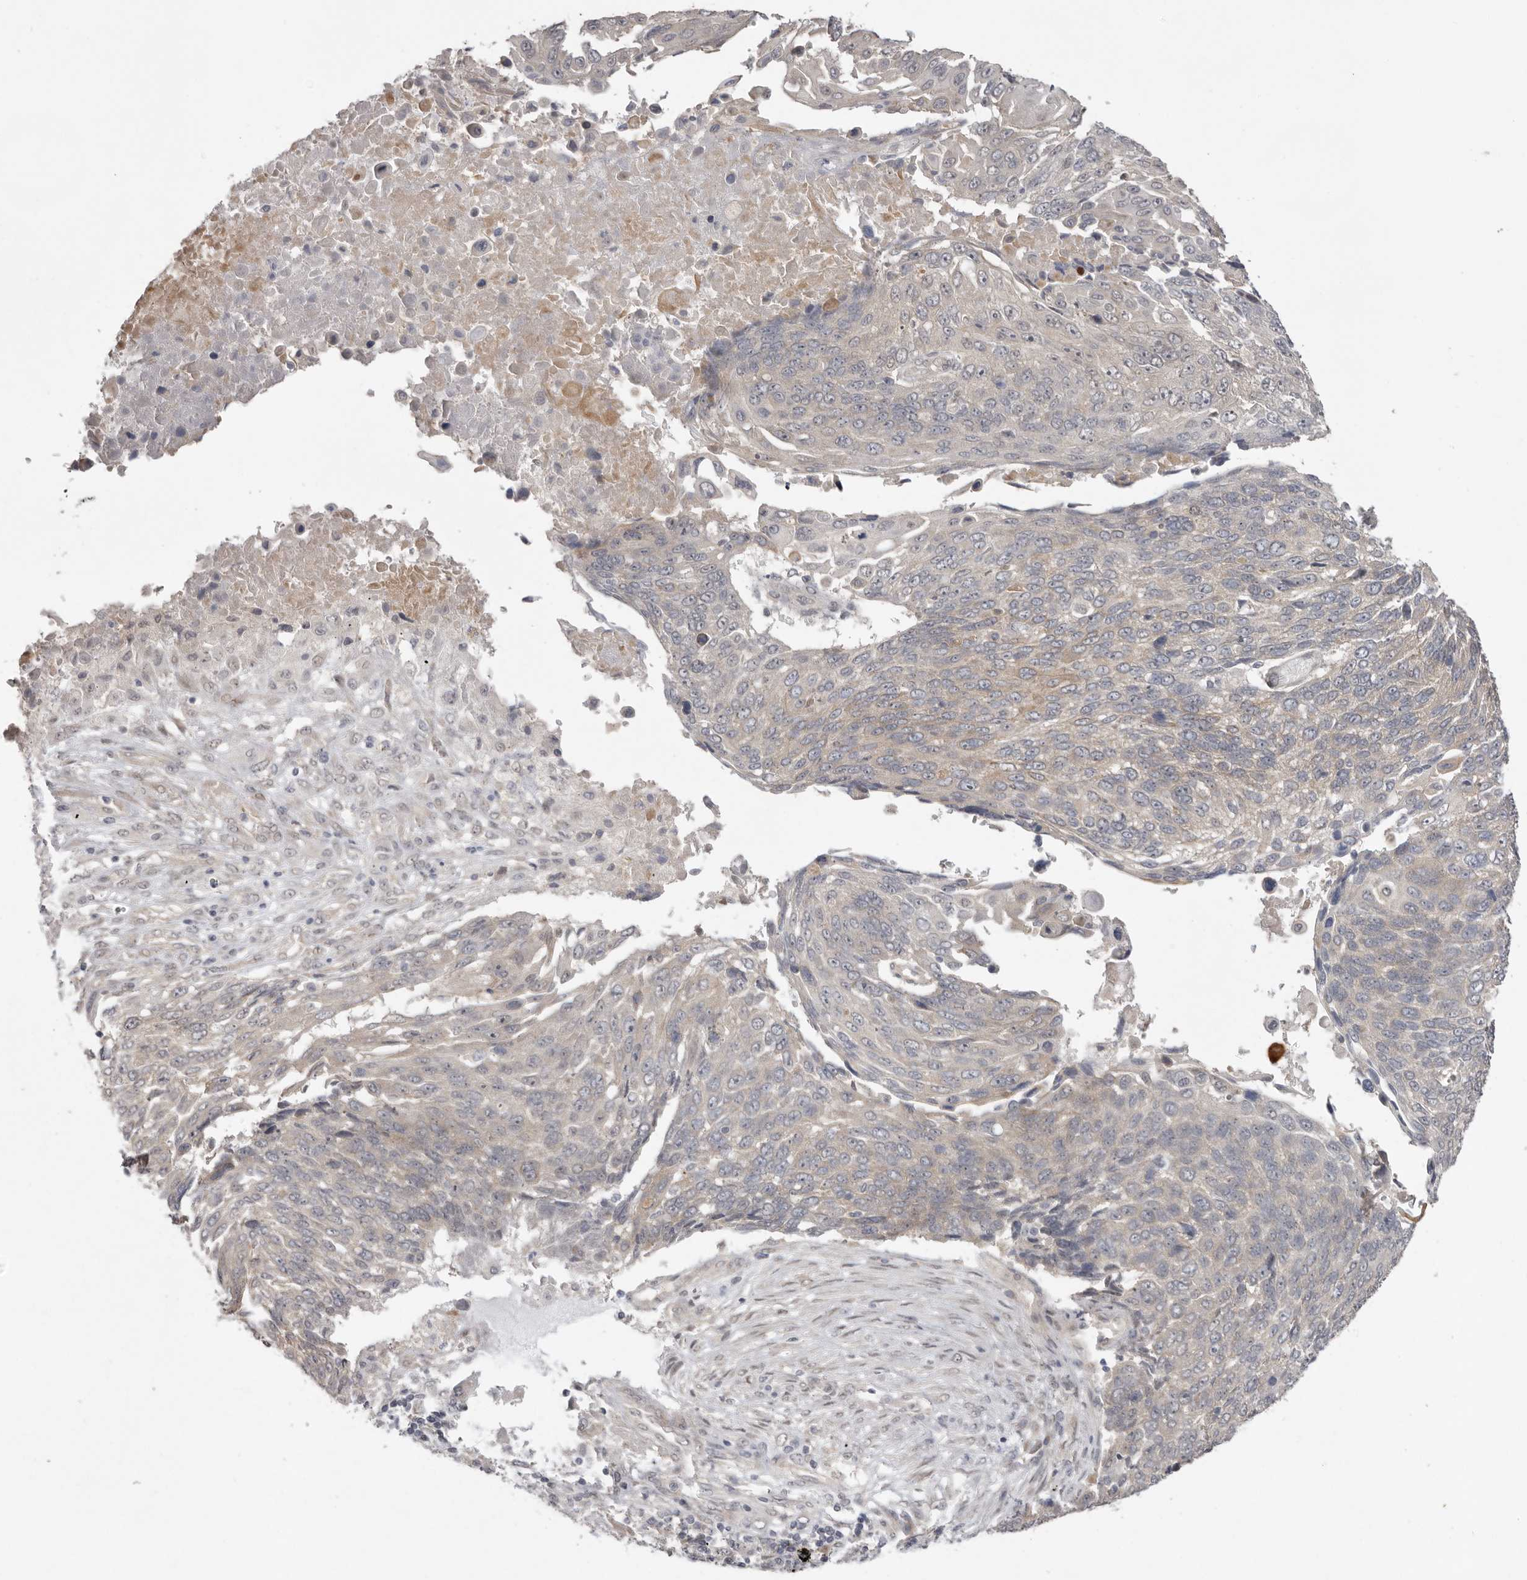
{"staining": {"intensity": "negative", "quantity": "none", "location": "none"}, "tissue": "lung cancer", "cell_type": "Tumor cells", "image_type": "cancer", "snomed": [{"axis": "morphology", "description": "Squamous cell carcinoma, NOS"}, {"axis": "topography", "description": "Lung"}], "caption": "A photomicrograph of squamous cell carcinoma (lung) stained for a protein shows no brown staining in tumor cells.", "gene": "NSUN4", "patient": {"sex": "male", "age": 66}}